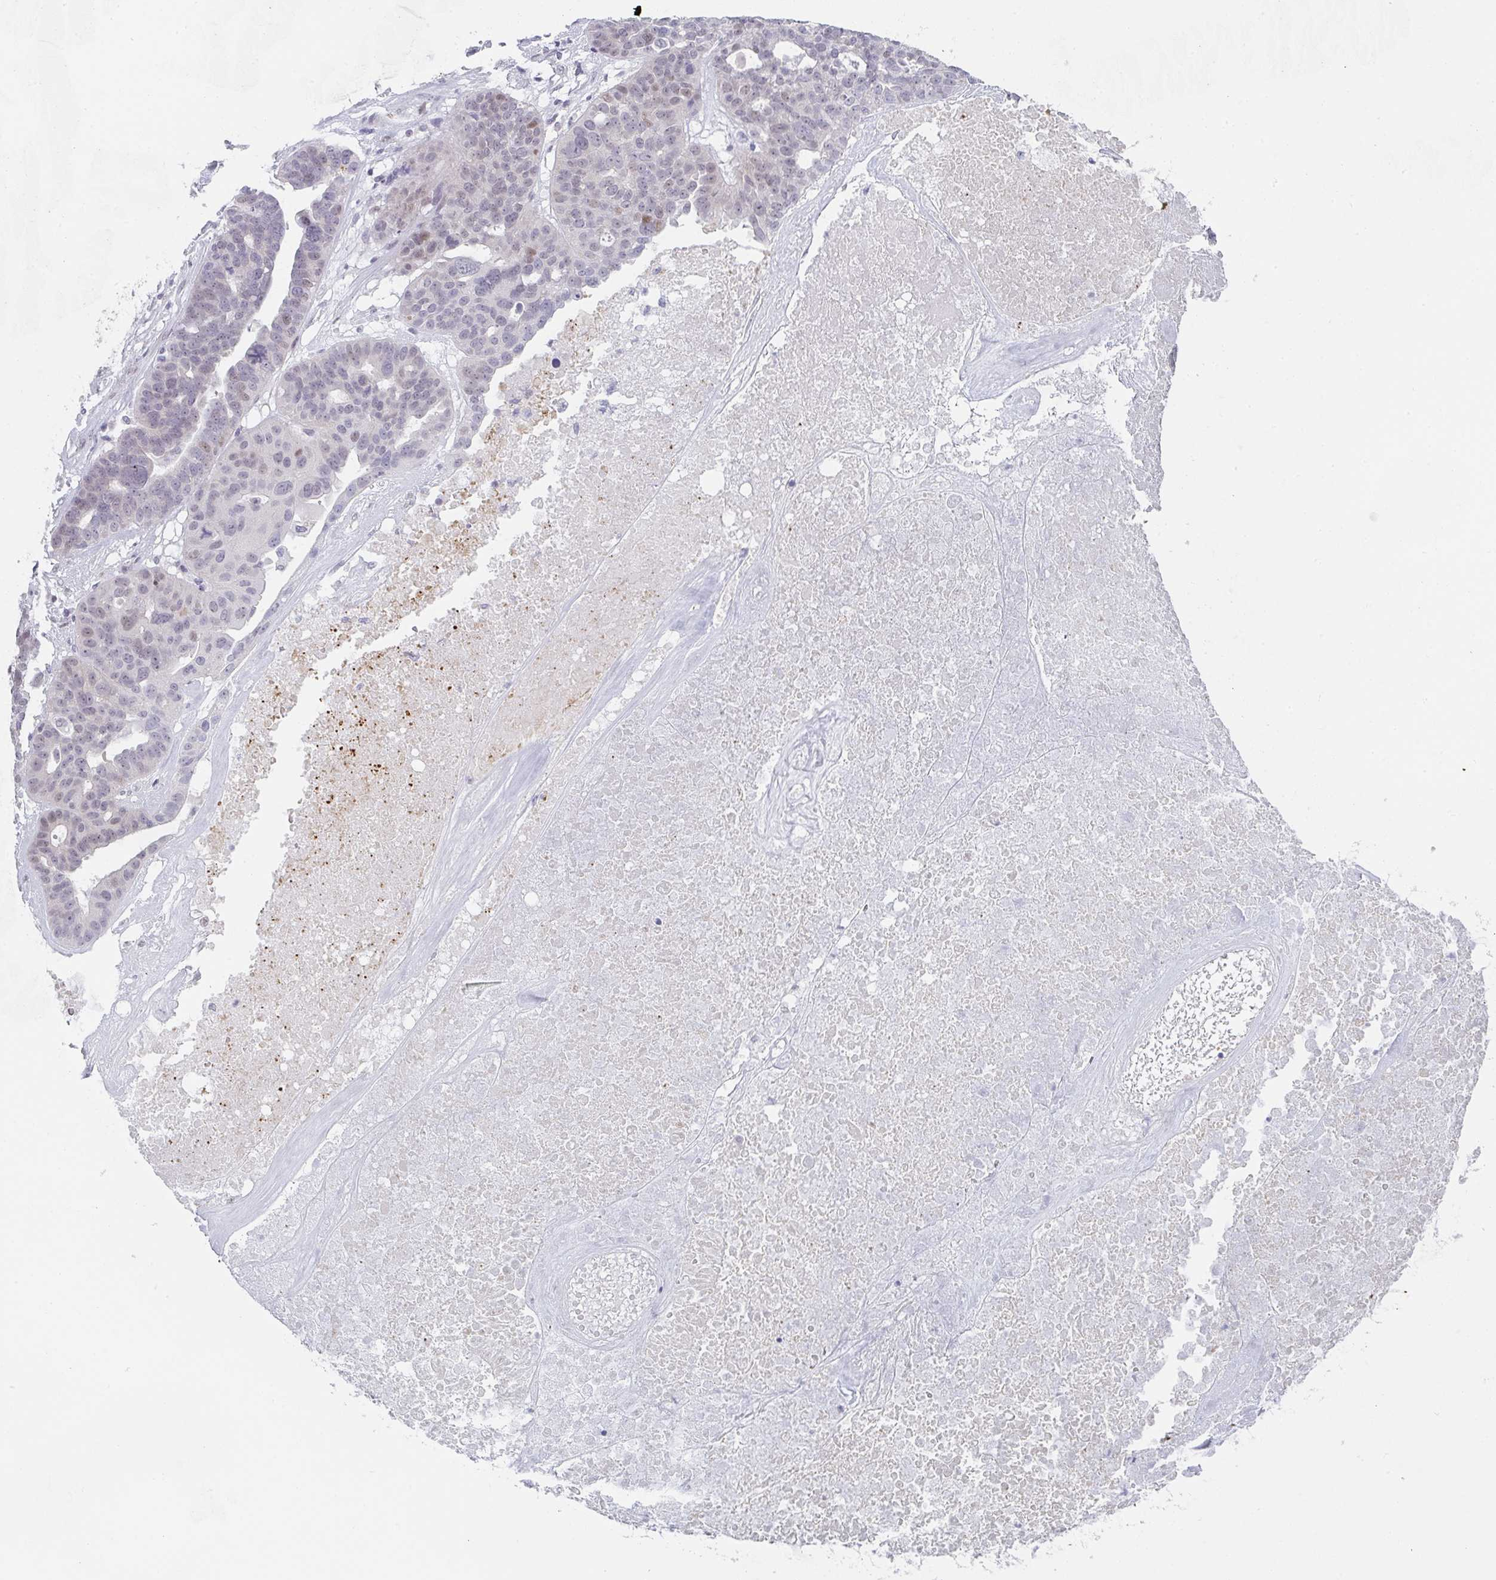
{"staining": {"intensity": "weak", "quantity": "25%-75%", "location": "nuclear"}, "tissue": "ovarian cancer", "cell_type": "Tumor cells", "image_type": "cancer", "snomed": [{"axis": "morphology", "description": "Cystadenocarcinoma, serous, NOS"}, {"axis": "topography", "description": "Ovary"}], "caption": "Ovarian cancer stained with immunohistochemistry exhibits weak nuclear positivity in about 25%-75% of tumor cells. The staining was performed using DAB (3,3'-diaminobenzidine), with brown indicating positive protein expression. Nuclei are stained blue with hematoxylin.", "gene": "POU2AF2", "patient": {"sex": "female", "age": 59}}